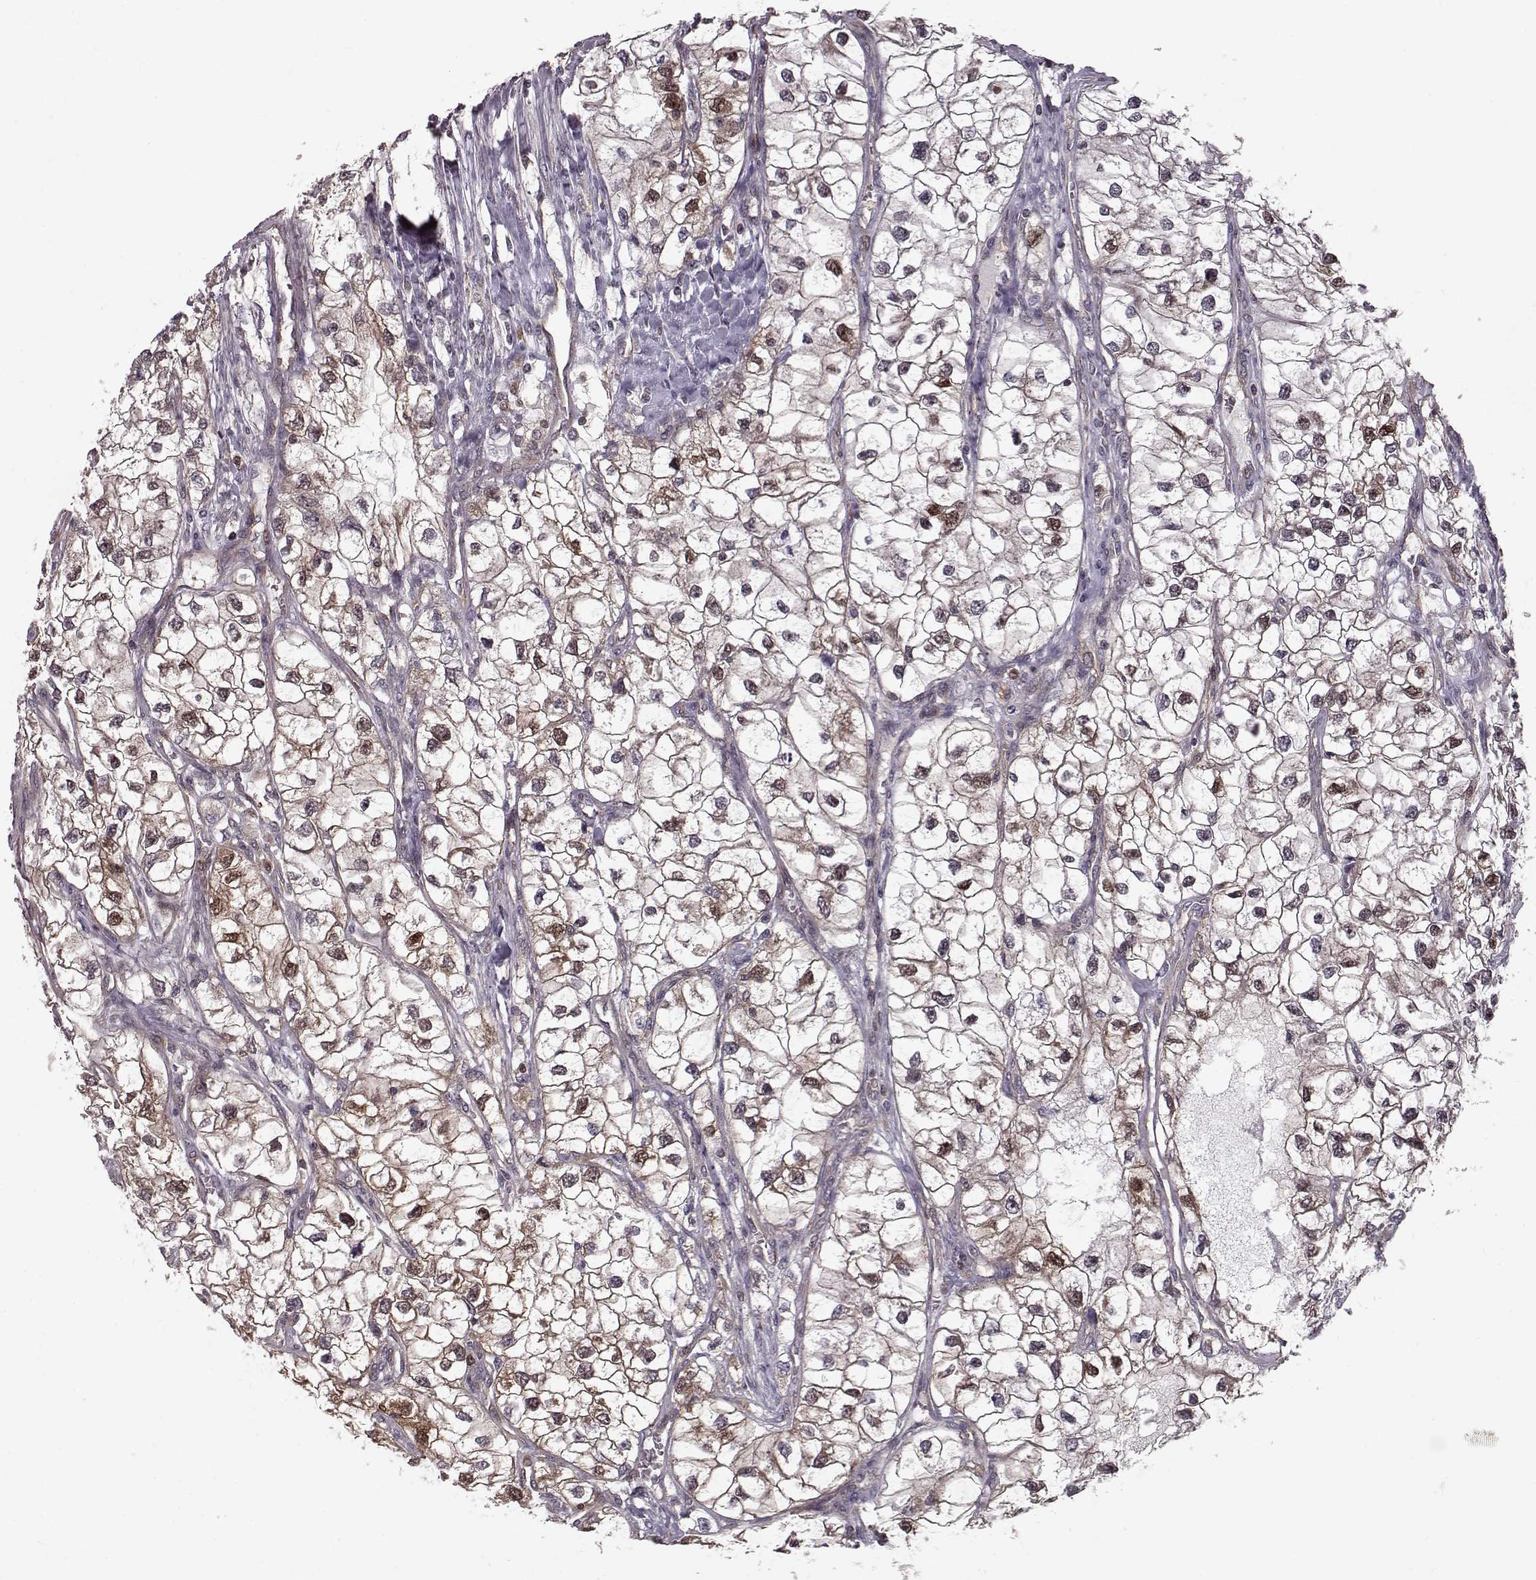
{"staining": {"intensity": "moderate", "quantity": "25%-75%", "location": "cytoplasmic/membranous"}, "tissue": "renal cancer", "cell_type": "Tumor cells", "image_type": "cancer", "snomed": [{"axis": "morphology", "description": "Adenocarcinoma, NOS"}, {"axis": "topography", "description": "Kidney"}], "caption": "Tumor cells display medium levels of moderate cytoplasmic/membranous positivity in approximately 25%-75% of cells in human renal adenocarcinoma.", "gene": "RANBP1", "patient": {"sex": "male", "age": 59}}